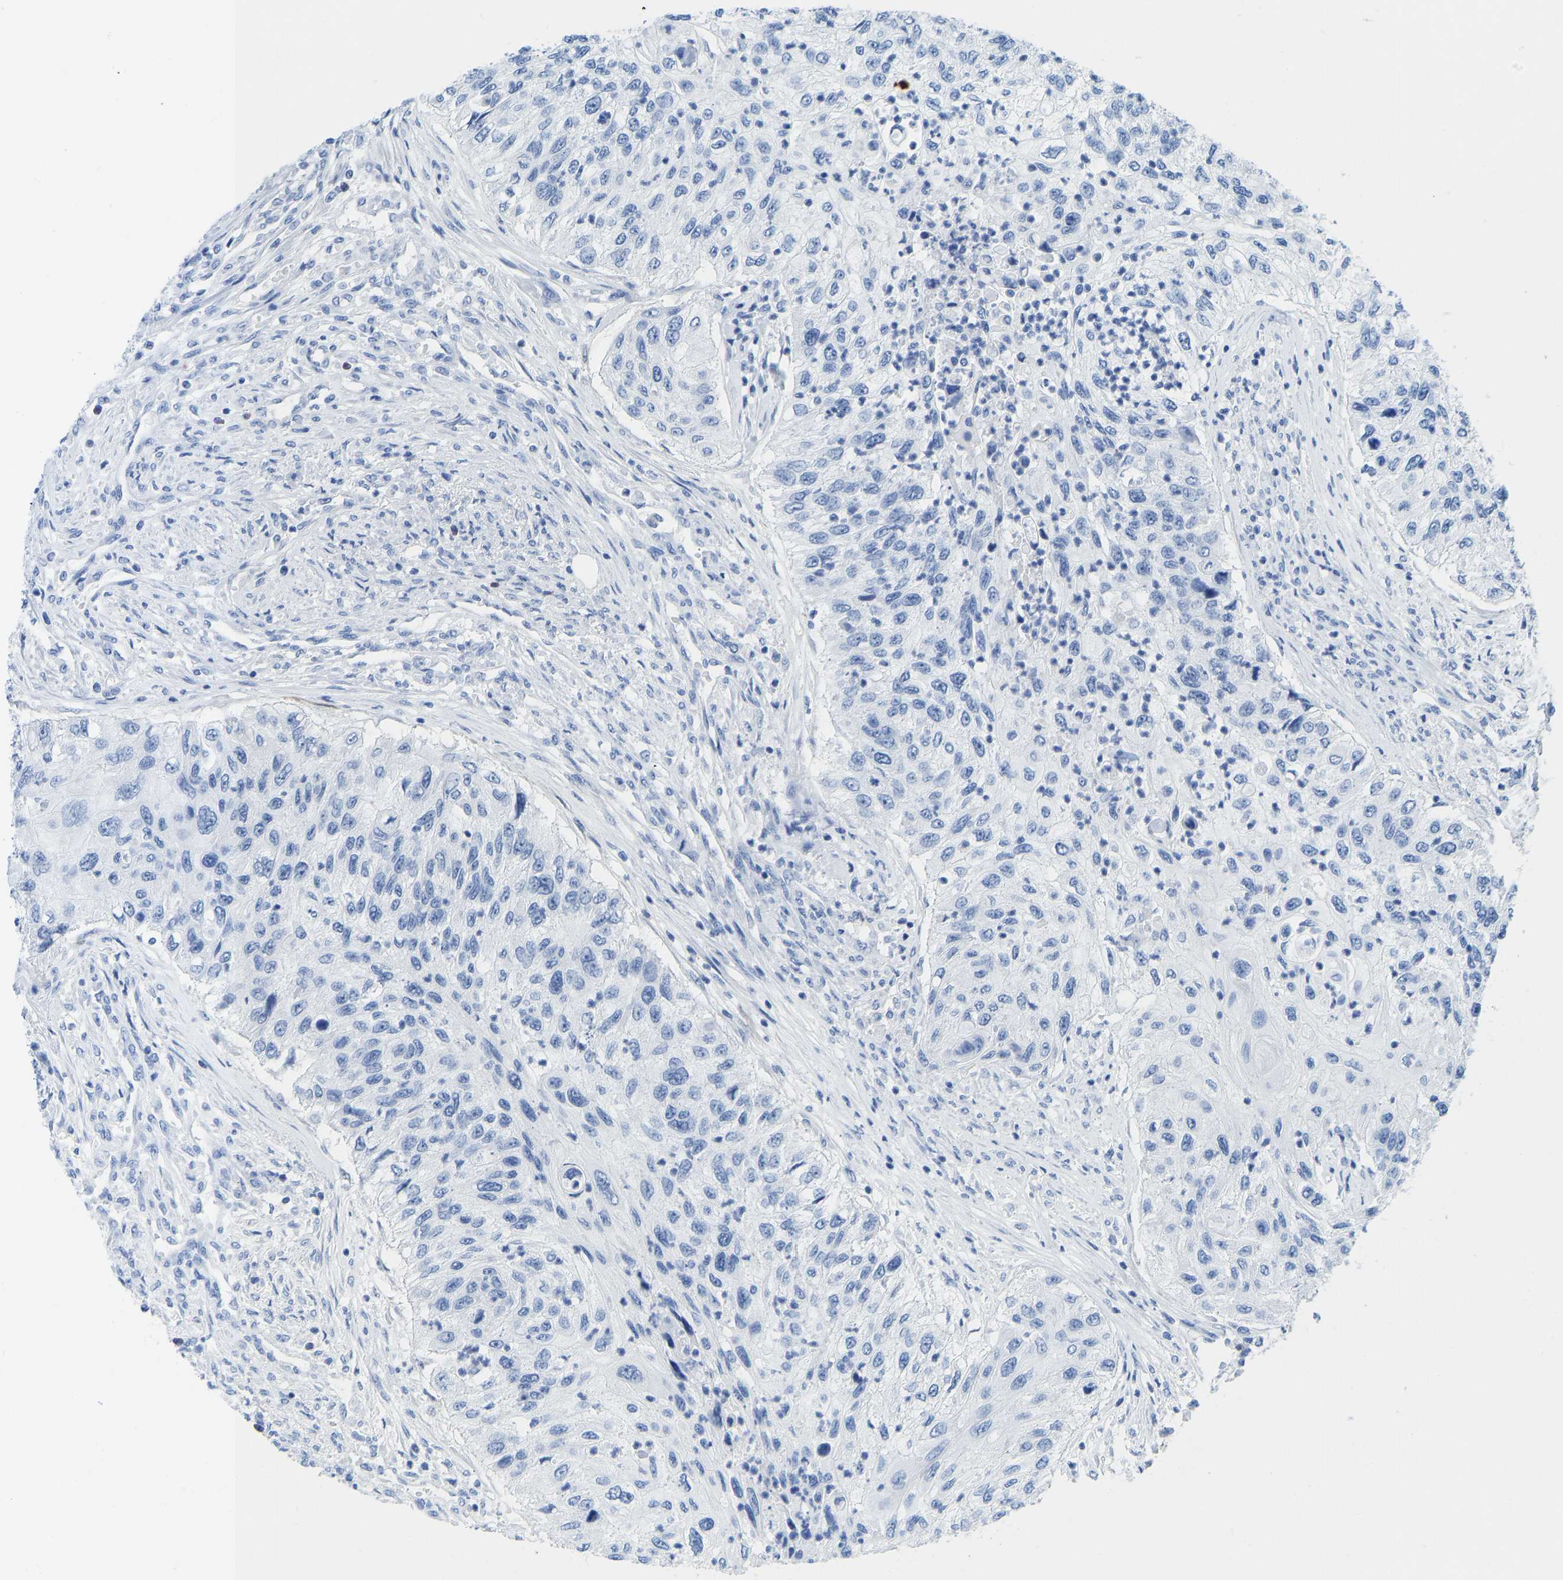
{"staining": {"intensity": "negative", "quantity": "none", "location": "none"}, "tissue": "urothelial cancer", "cell_type": "Tumor cells", "image_type": "cancer", "snomed": [{"axis": "morphology", "description": "Urothelial carcinoma, High grade"}, {"axis": "topography", "description": "Urinary bladder"}], "caption": "This is an immunohistochemistry (IHC) micrograph of human high-grade urothelial carcinoma. There is no expression in tumor cells.", "gene": "NKAIN3", "patient": {"sex": "female", "age": 60}}